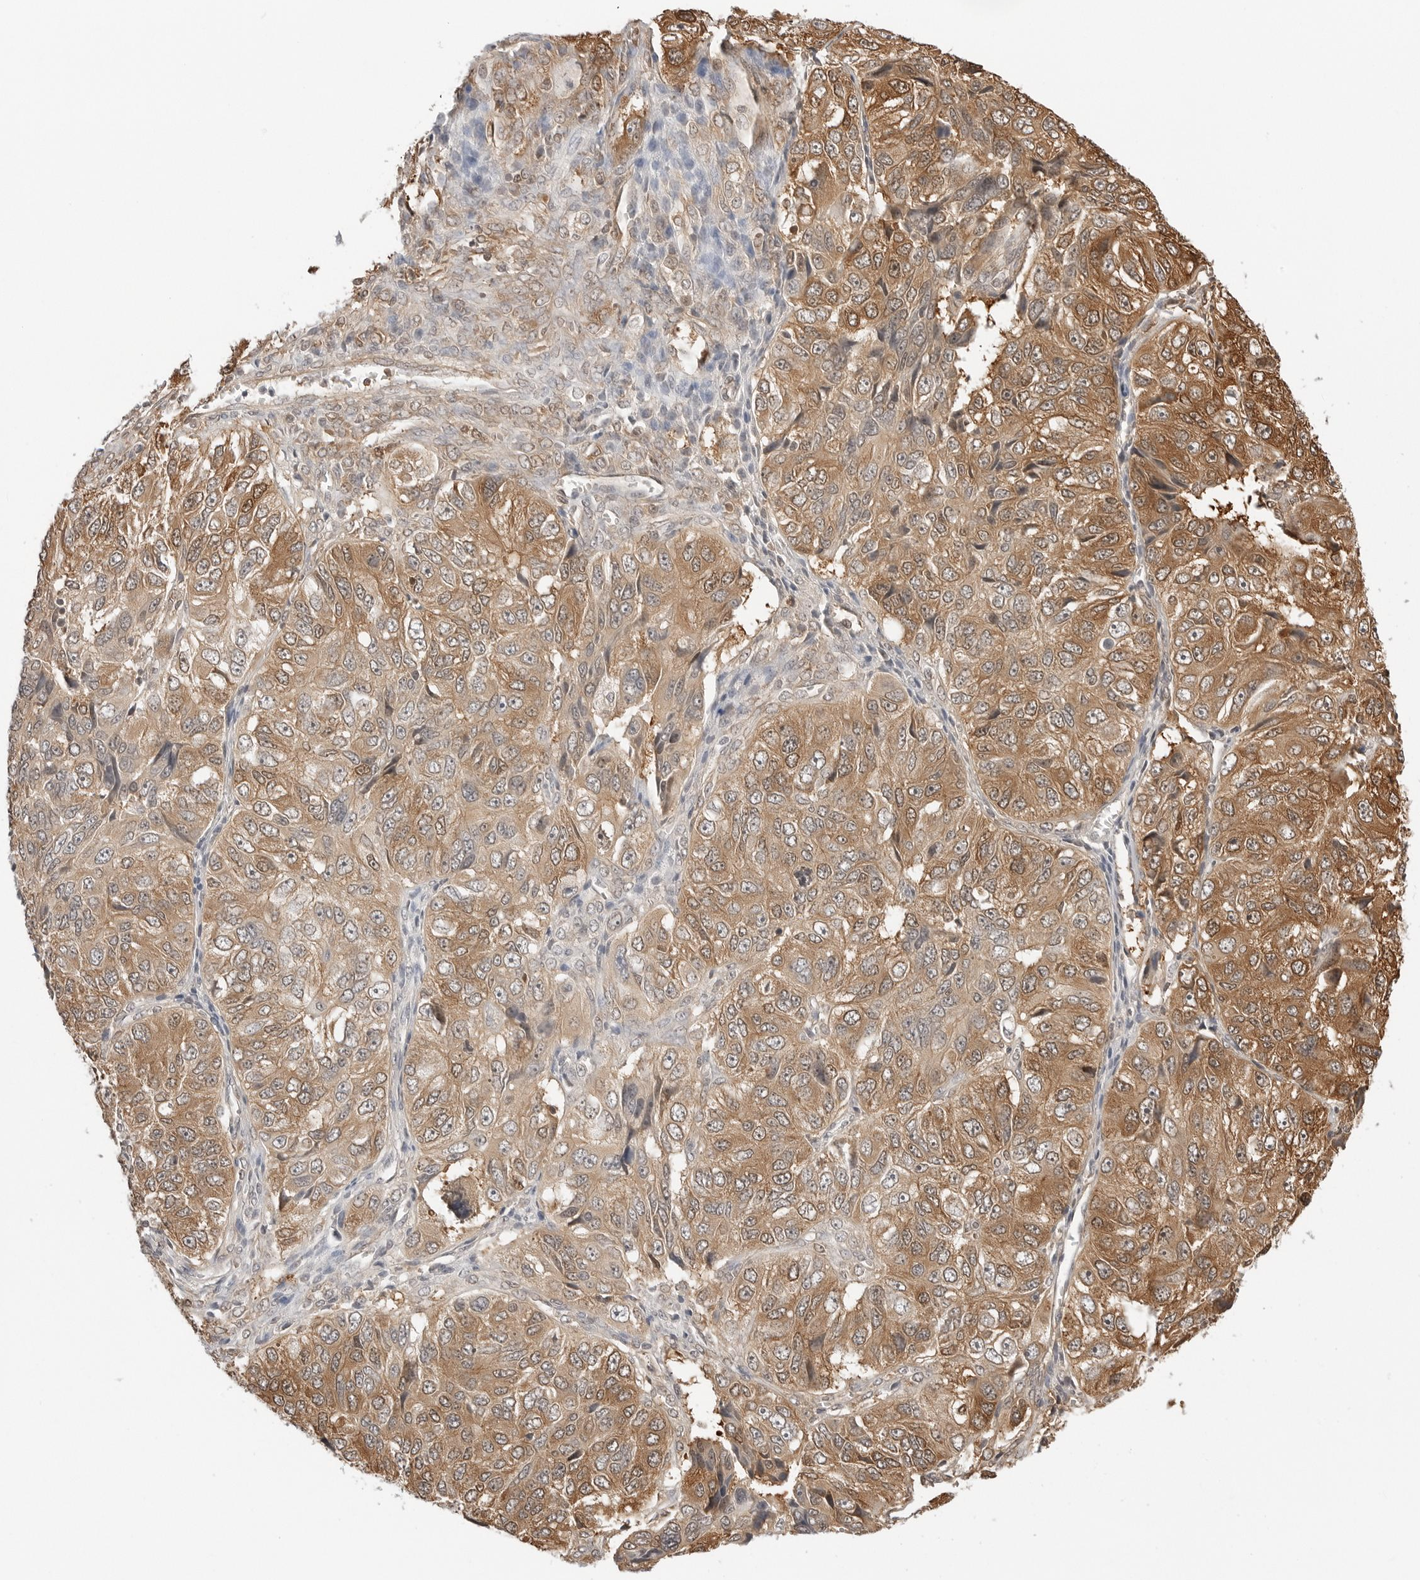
{"staining": {"intensity": "moderate", "quantity": ">75%", "location": "cytoplasmic/membranous"}, "tissue": "ovarian cancer", "cell_type": "Tumor cells", "image_type": "cancer", "snomed": [{"axis": "morphology", "description": "Carcinoma, endometroid"}, {"axis": "topography", "description": "Ovary"}], "caption": "An image of ovarian cancer stained for a protein exhibits moderate cytoplasmic/membranous brown staining in tumor cells.", "gene": "NUDC", "patient": {"sex": "female", "age": 51}}